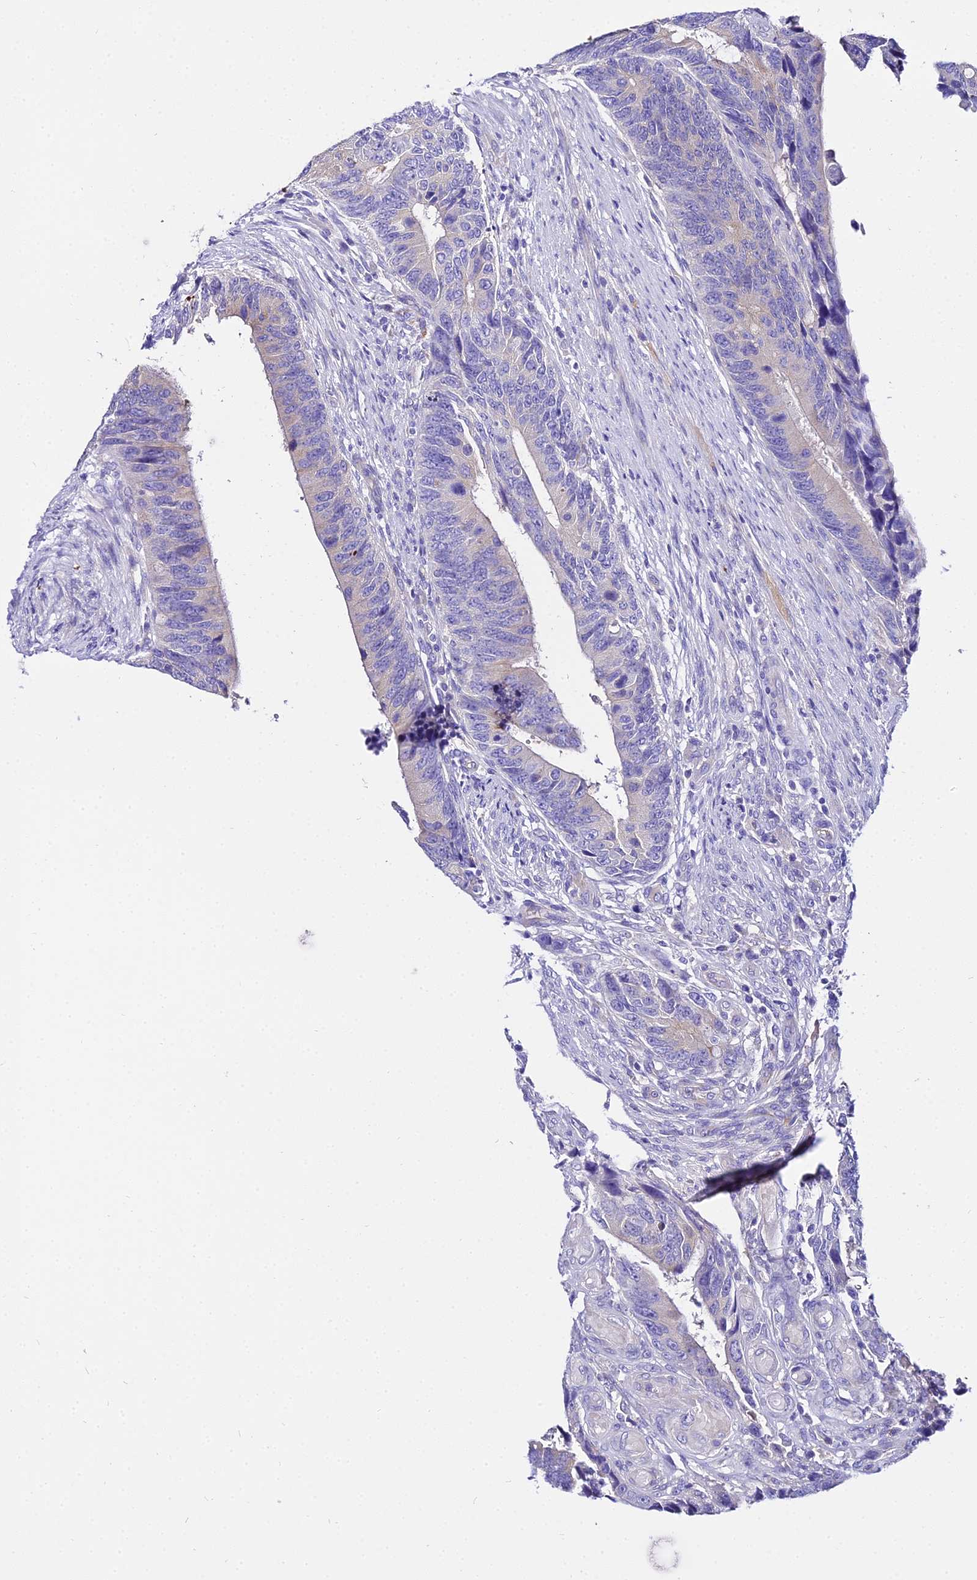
{"staining": {"intensity": "negative", "quantity": "none", "location": "none"}, "tissue": "colorectal cancer", "cell_type": "Tumor cells", "image_type": "cancer", "snomed": [{"axis": "morphology", "description": "Adenocarcinoma, NOS"}, {"axis": "topography", "description": "Colon"}], "caption": "DAB (3,3'-diaminobenzidine) immunohistochemical staining of colorectal adenocarcinoma displays no significant staining in tumor cells.", "gene": "TUBA3D", "patient": {"sex": "male", "age": 87}}